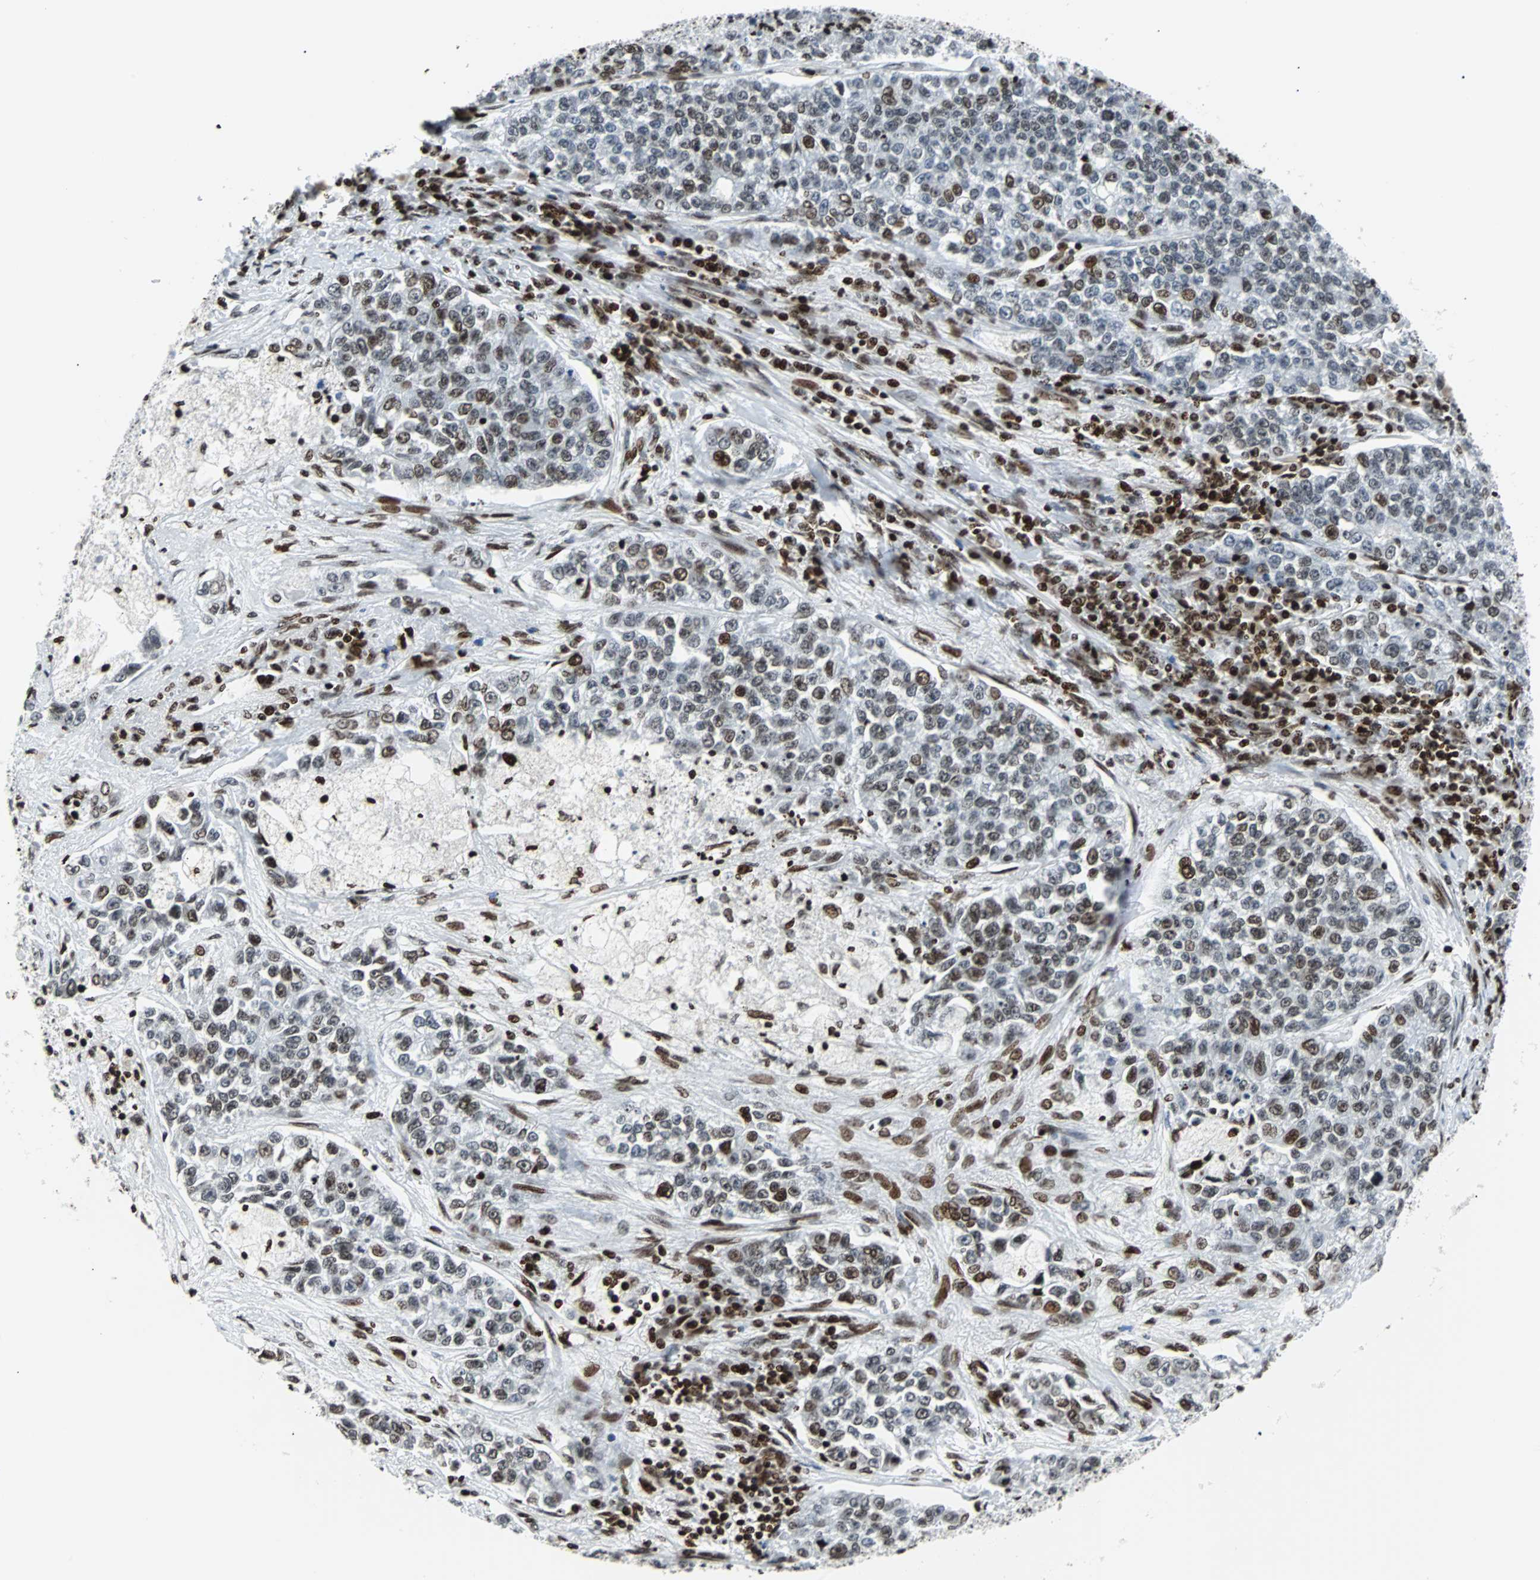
{"staining": {"intensity": "moderate", "quantity": "25%-75%", "location": "nuclear"}, "tissue": "lung cancer", "cell_type": "Tumor cells", "image_type": "cancer", "snomed": [{"axis": "morphology", "description": "Adenocarcinoma, NOS"}, {"axis": "topography", "description": "Lung"}], "caption": "Immunohistochemistry (IHC) staining of lung cancer (adenocarcinoma), which demonstrates medium levels of moderate nuclear expression in about 25%-75% of tumor cells indicating moderate nuclear protein expression. The staining was performed using DAB (brown) for protein detection and nuclei were counterstained in hematoxylin (blue).", "gene": "ZNF131", "patient": {"sex": "male", "age": 49}}